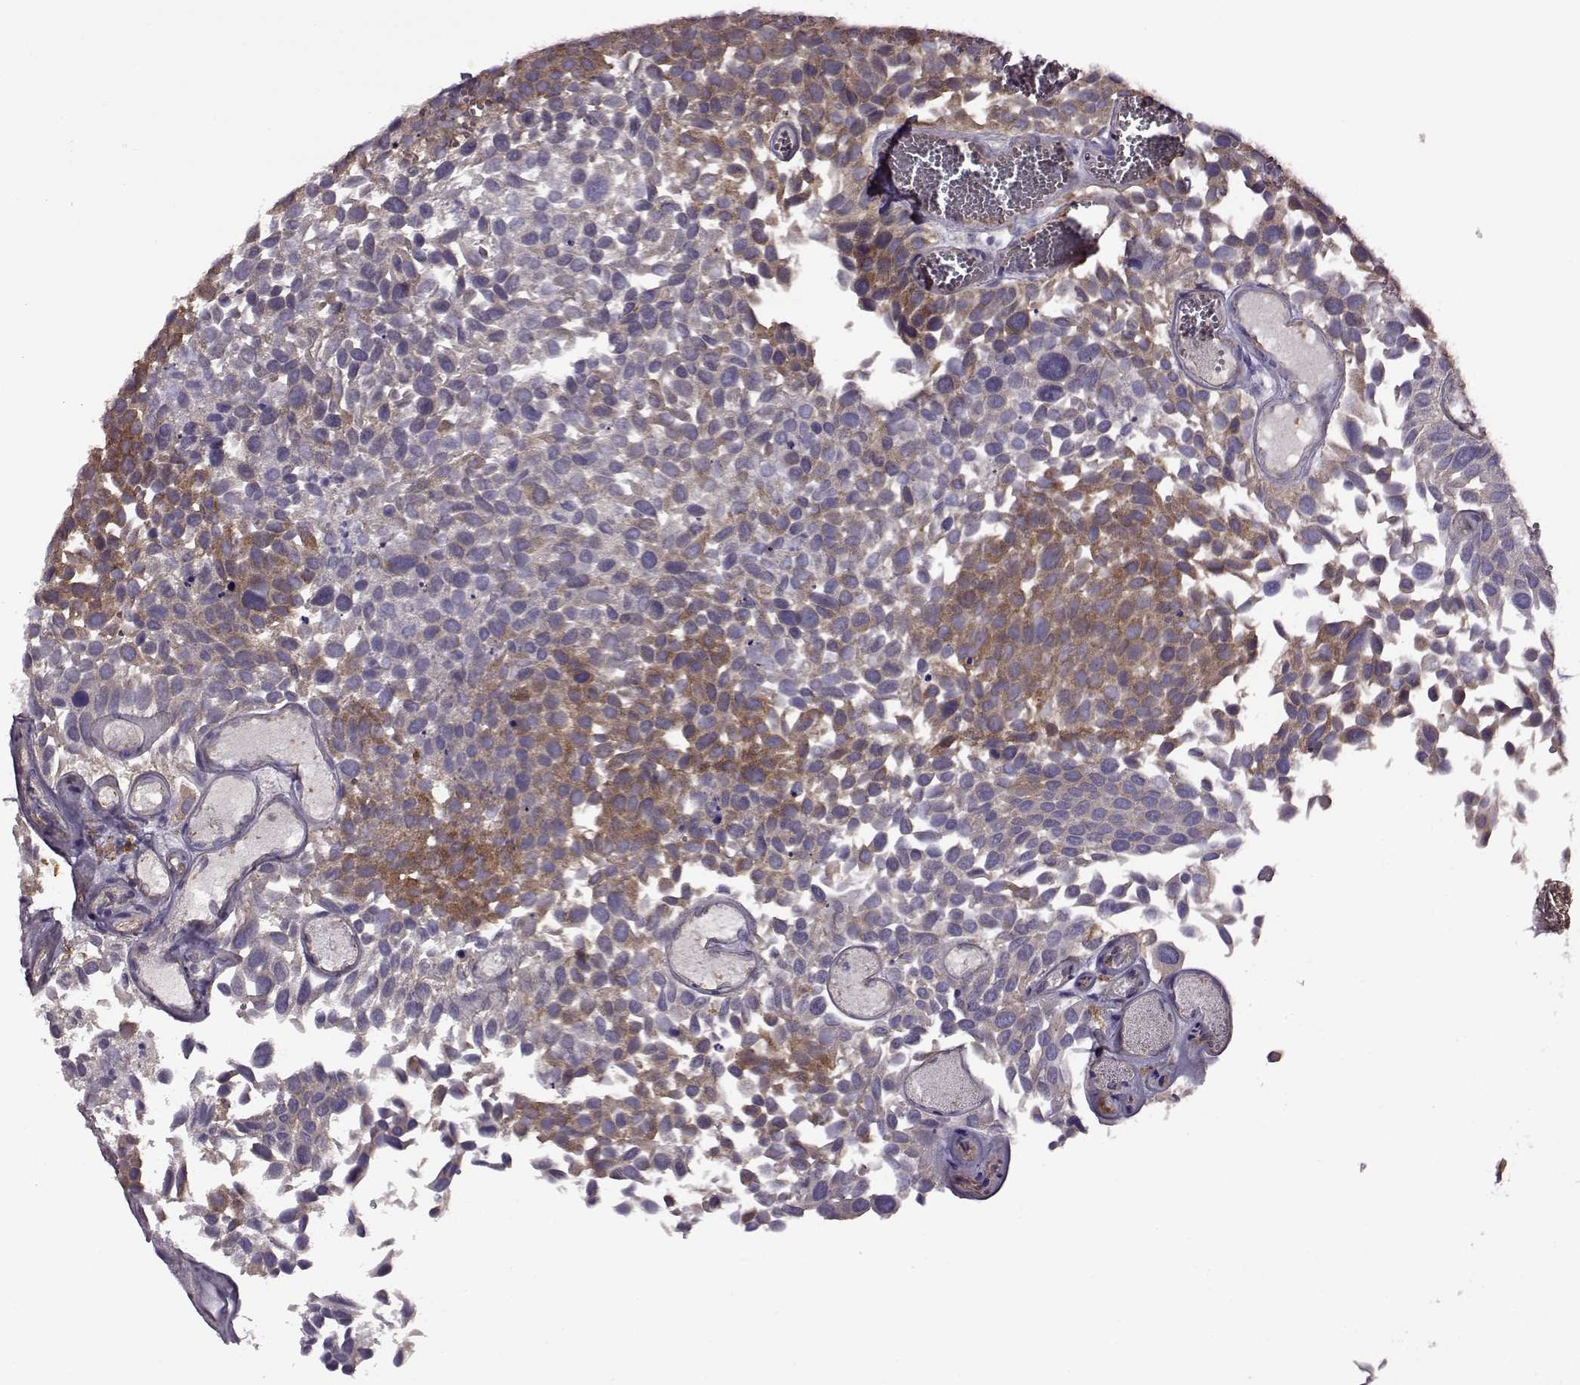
{"staining": {"intensity": "moderate", "quantity": "25%-75%", "location": "cytoplasmic/membranous"}, "tissue": "urothelial cancer", "cell_type": "Tumor cells", "image_type": "cancer", "snomed": [{"axis": "morphology", "description": "Urothelial carcinoma, Low grade"}, {"axis": "topography", "description": "Urinary bladder"}], "caption": "DAB immunohistochemical staining of urothelial carcinoma (low-grade) demonstrates moderate cytoplasmic/membranous protein expression in about 25%-75% of tumor cells.", "gene": "MTSS1", "patient": {"sex": "female", "age": 69}}